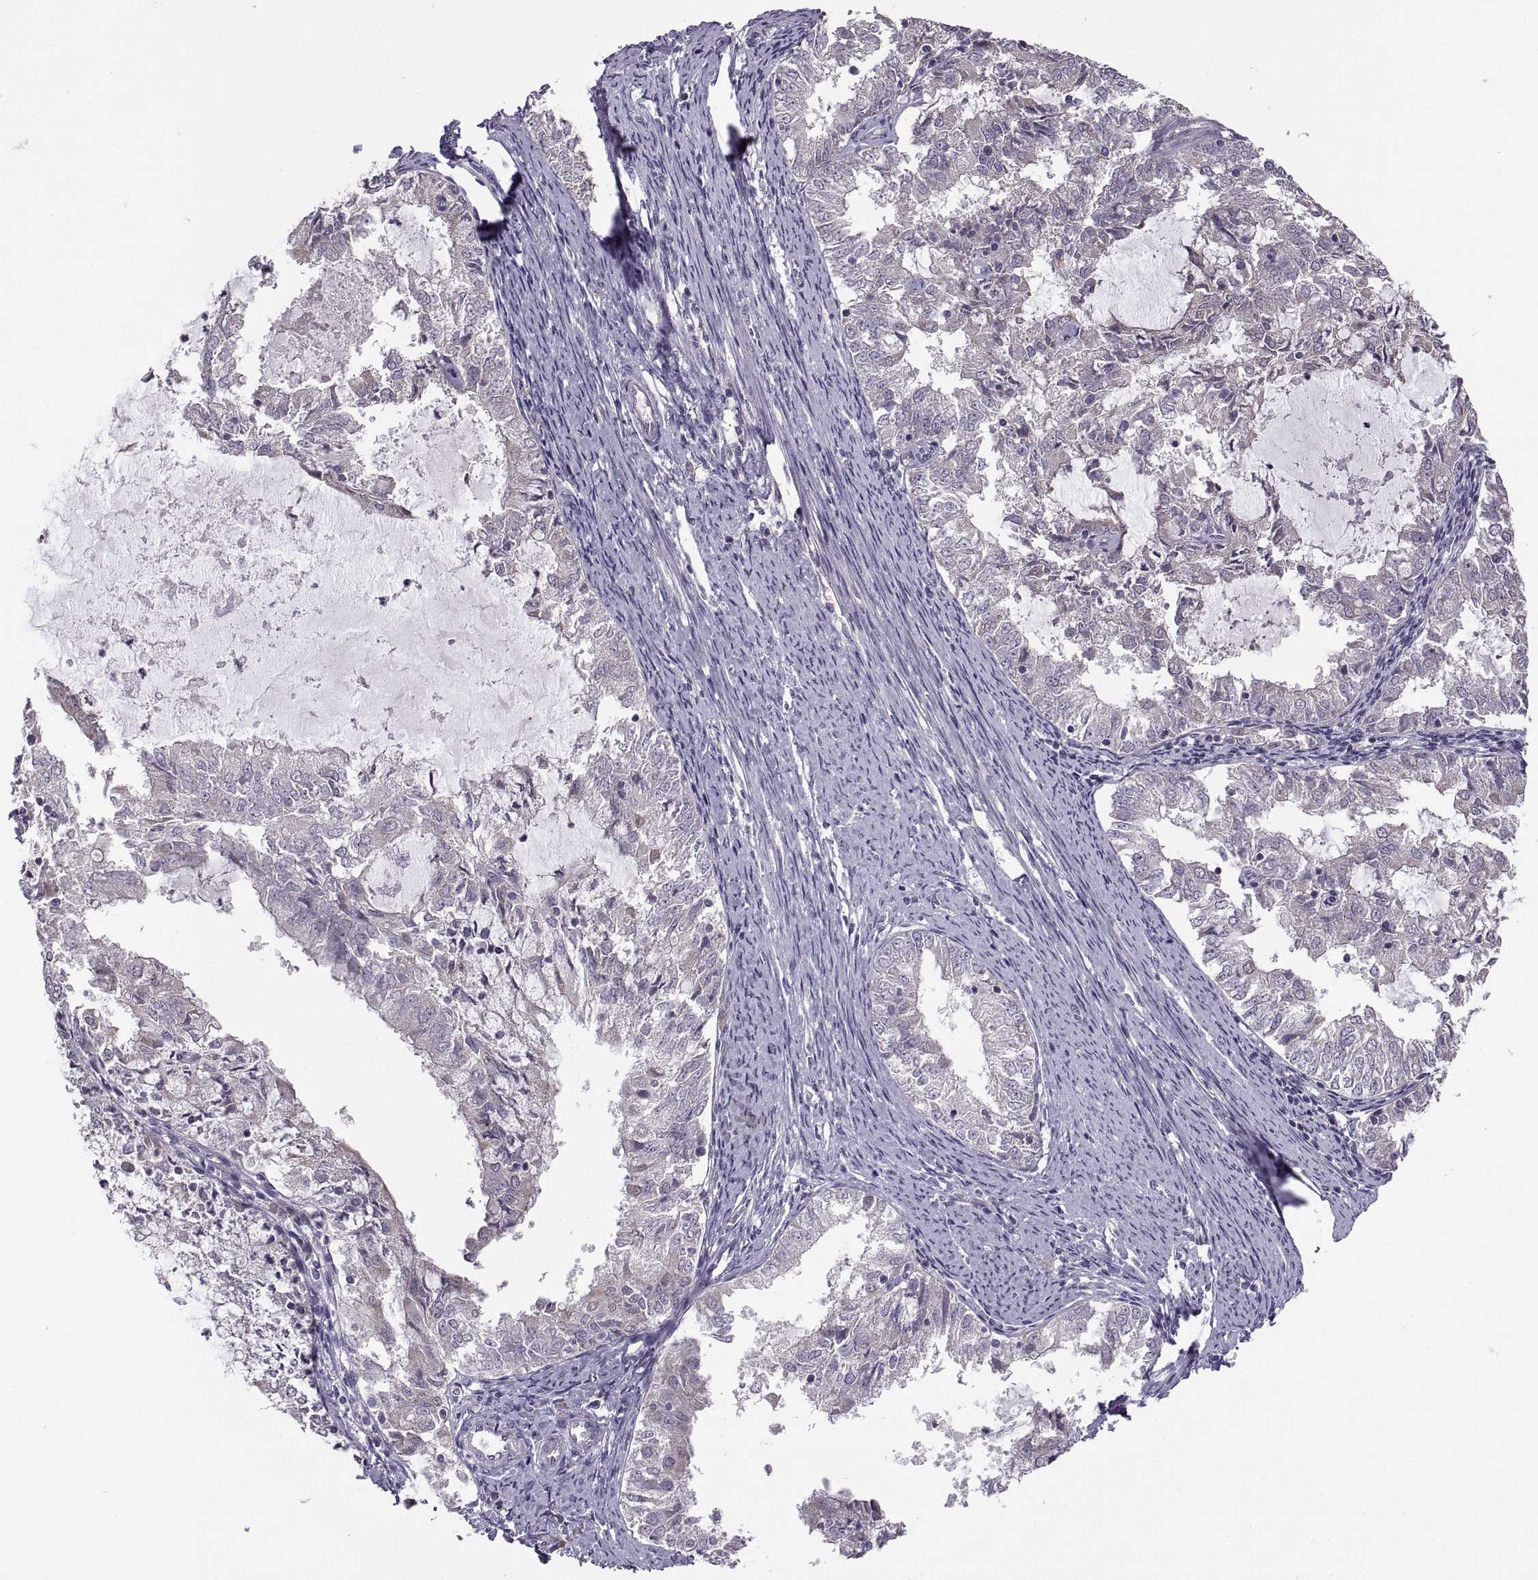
{"staining": {"intensity": "negative", "quantity": "none", "location": "none"}, "tissue": "endometrial cancer", "cell_type": "Tumor cells", "image_type": "cancer", "snomed": [{"axis": "morphology", "description": "Adenocarcinoma, NOS"}, {"axis": "topography", "description": "Endometrium"}], "caption": "Tumor cells show no significant protein positivity in endometrial adenocarcinoma.", "gene": "ACSBG2", "patient": {"sex": "female", "age": 57}}